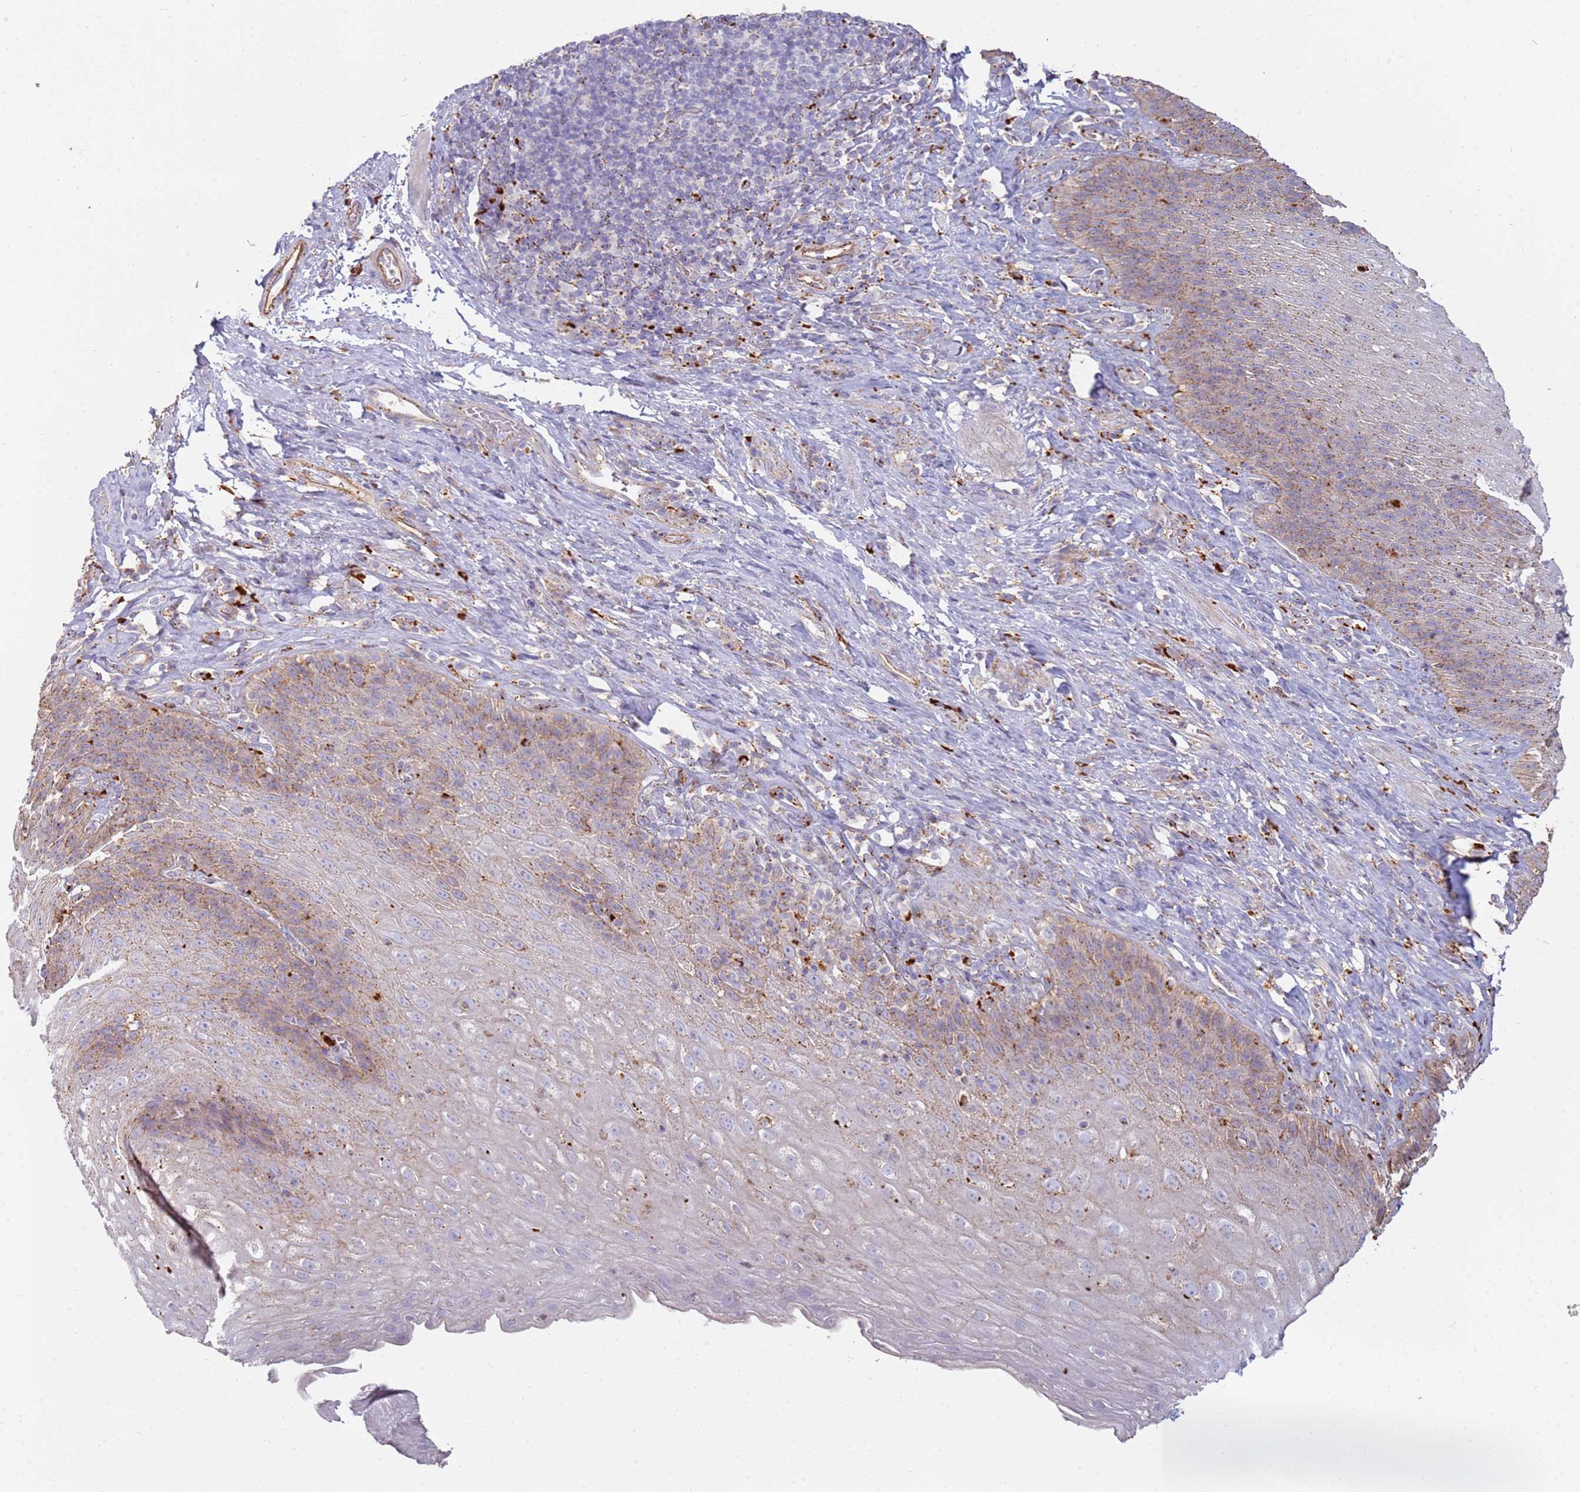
{"staining": {"intensity": "weak", "quantity": "25%-75%", "location": "cytoplasmic/membranous"}, "tissue": "esophagus", "cell_type": "Squamous epithelial cells", "image_type": "normal", "snomed": [{"axis": "morphology", "description": "Normal tissue, NOS"}, {"axis": "topography", "description": "Esophagus"}], "caption": "This is a photomicrograph of immunohistochemistry staining of unremarkable esophagus, which shows weak expression in the cytoplasmic/membranous of squamous epithelial cells.", "gene": "TMEM229B", "patient": {"sex": "female", "age": 61}}